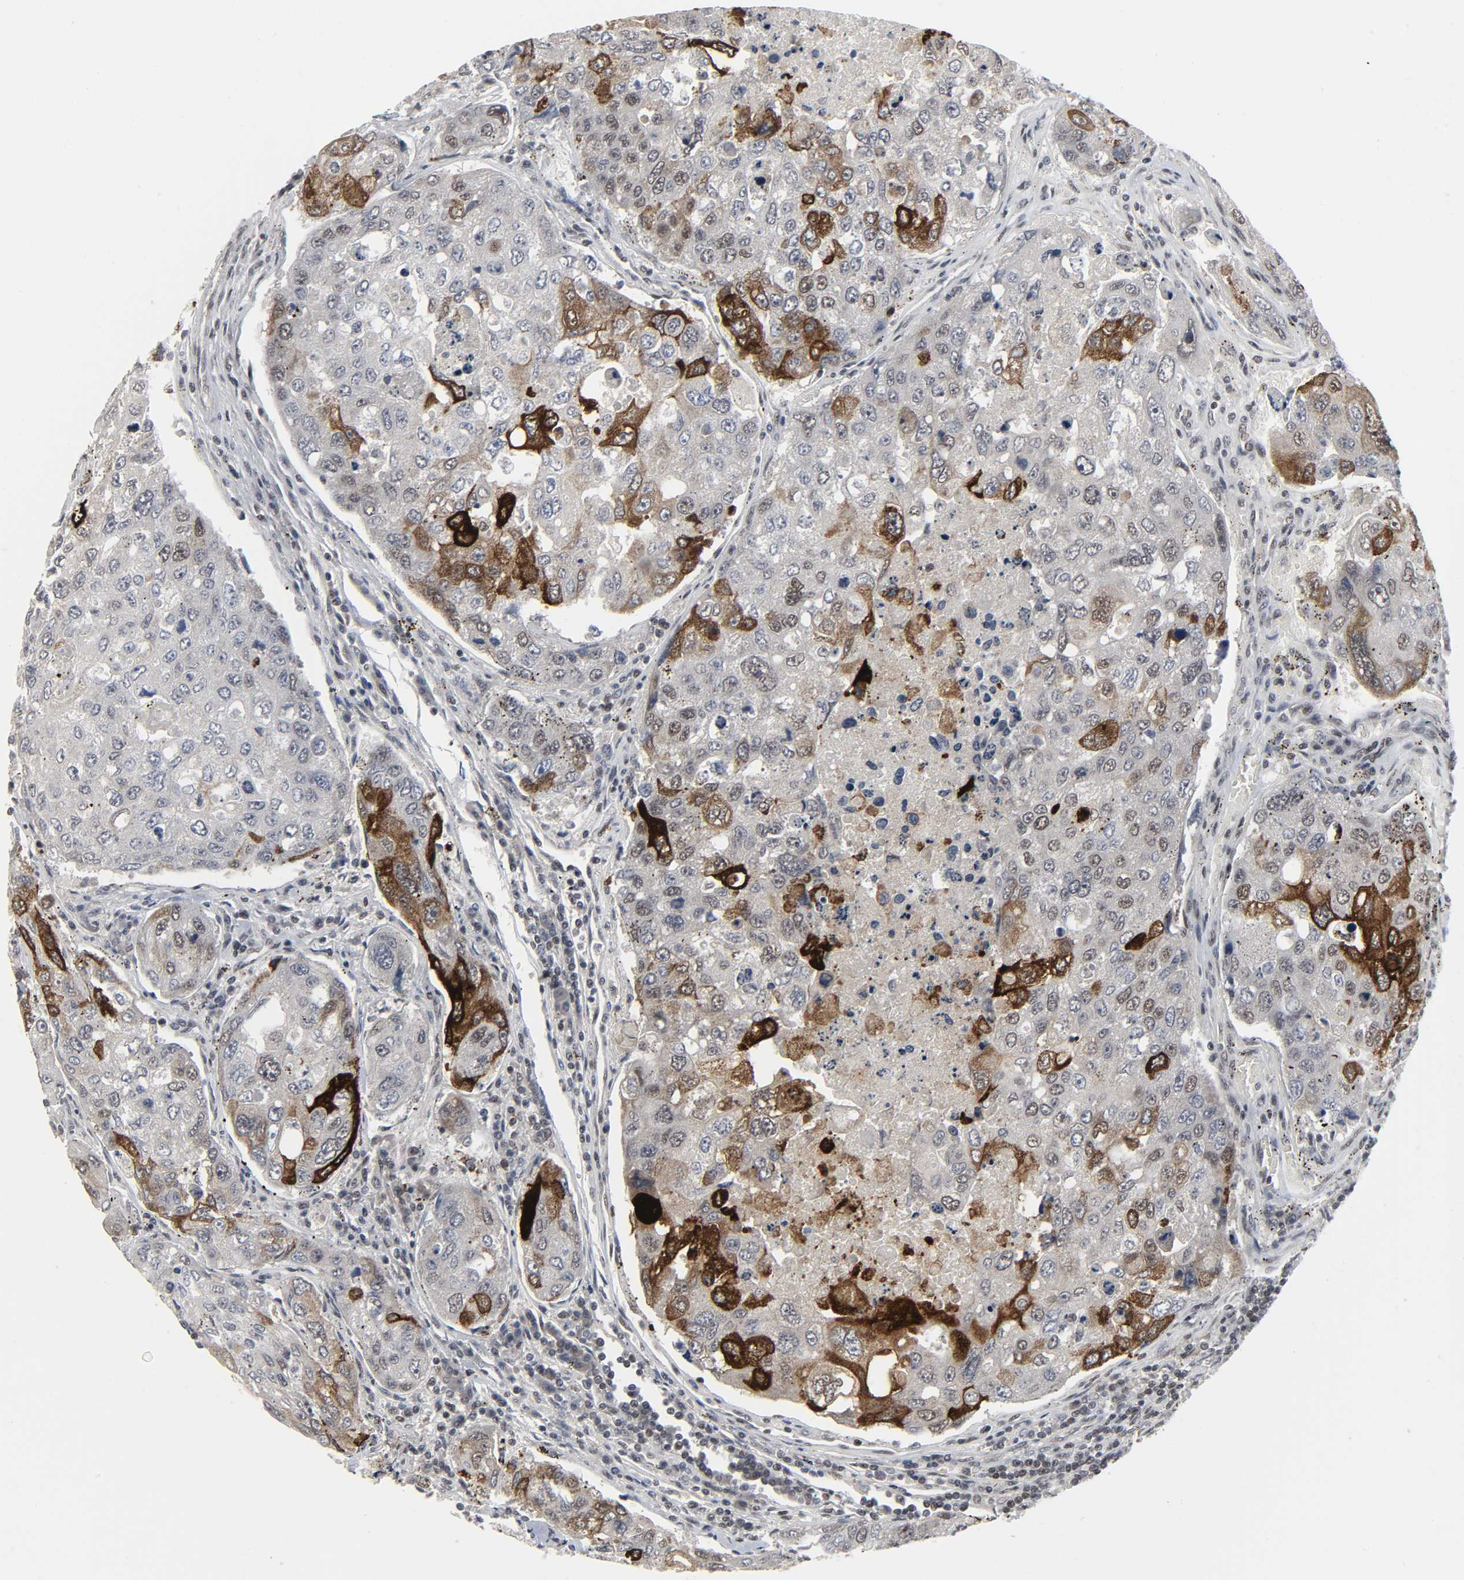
{"staining": {"intensity": "strong", "quantity": "25%-75%", "location": "cytoplasmic/membranous"}, "tissue": "urothelial cancer", "cell_type": "Tumor cells", "image_type": "cancer", "snomed": [{"axis": "morphology", "description": "Urothelial carcinoma, High grade"}, {"axis": "topography", "description": "Lymph node"}, {"axis": "topography", "description": "Urinary bladder"}], "caption": "Immunohistochemistry image of urothelial carcinoma (high-grade) stained for a protein (brown), which exhibits high levels of strong cytoplasmic/membranous staining in about 25%-75% of tumor cells.", "gene": "MUC1", "patient": {"sex": "male", "age": 51}}